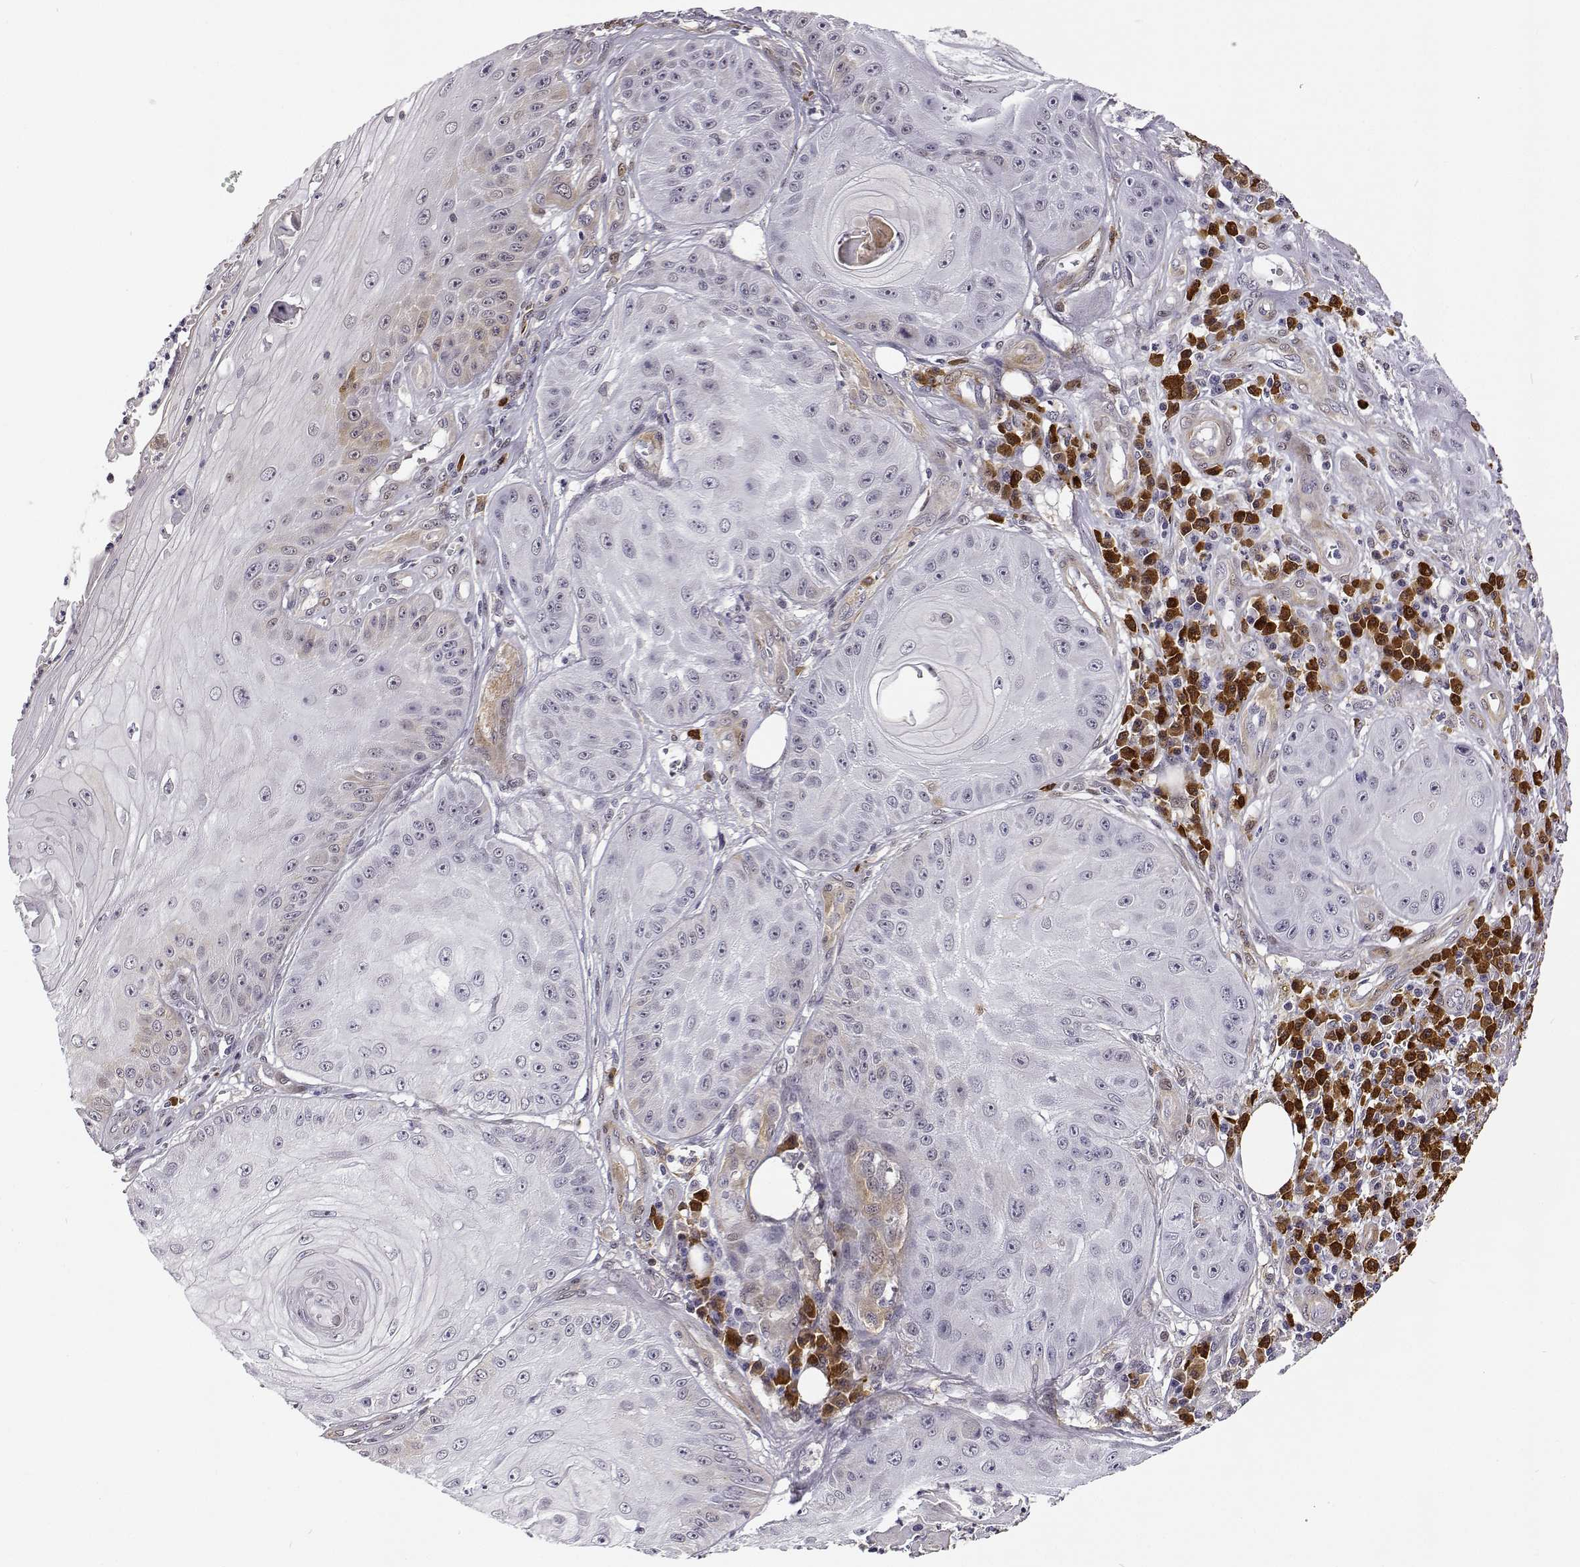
{"staining": {"intensity": "negative", "quantity": "none", "location": "none"}, "tissue": "skin cancer", "cell_type": "Tumor cells", "image_type": "cancer", "snomed": [{"axis": "morphology", "description": "Squamous cell carcinoma, NOS"}, {"axis": "topography", "description": "Skin"}], "caption": "Tumor cells are negative for brown protein staining in skin squamous cell carcinoma.", "gene": "PHGDH", "patient": {"sex": "male", "age": 70}}